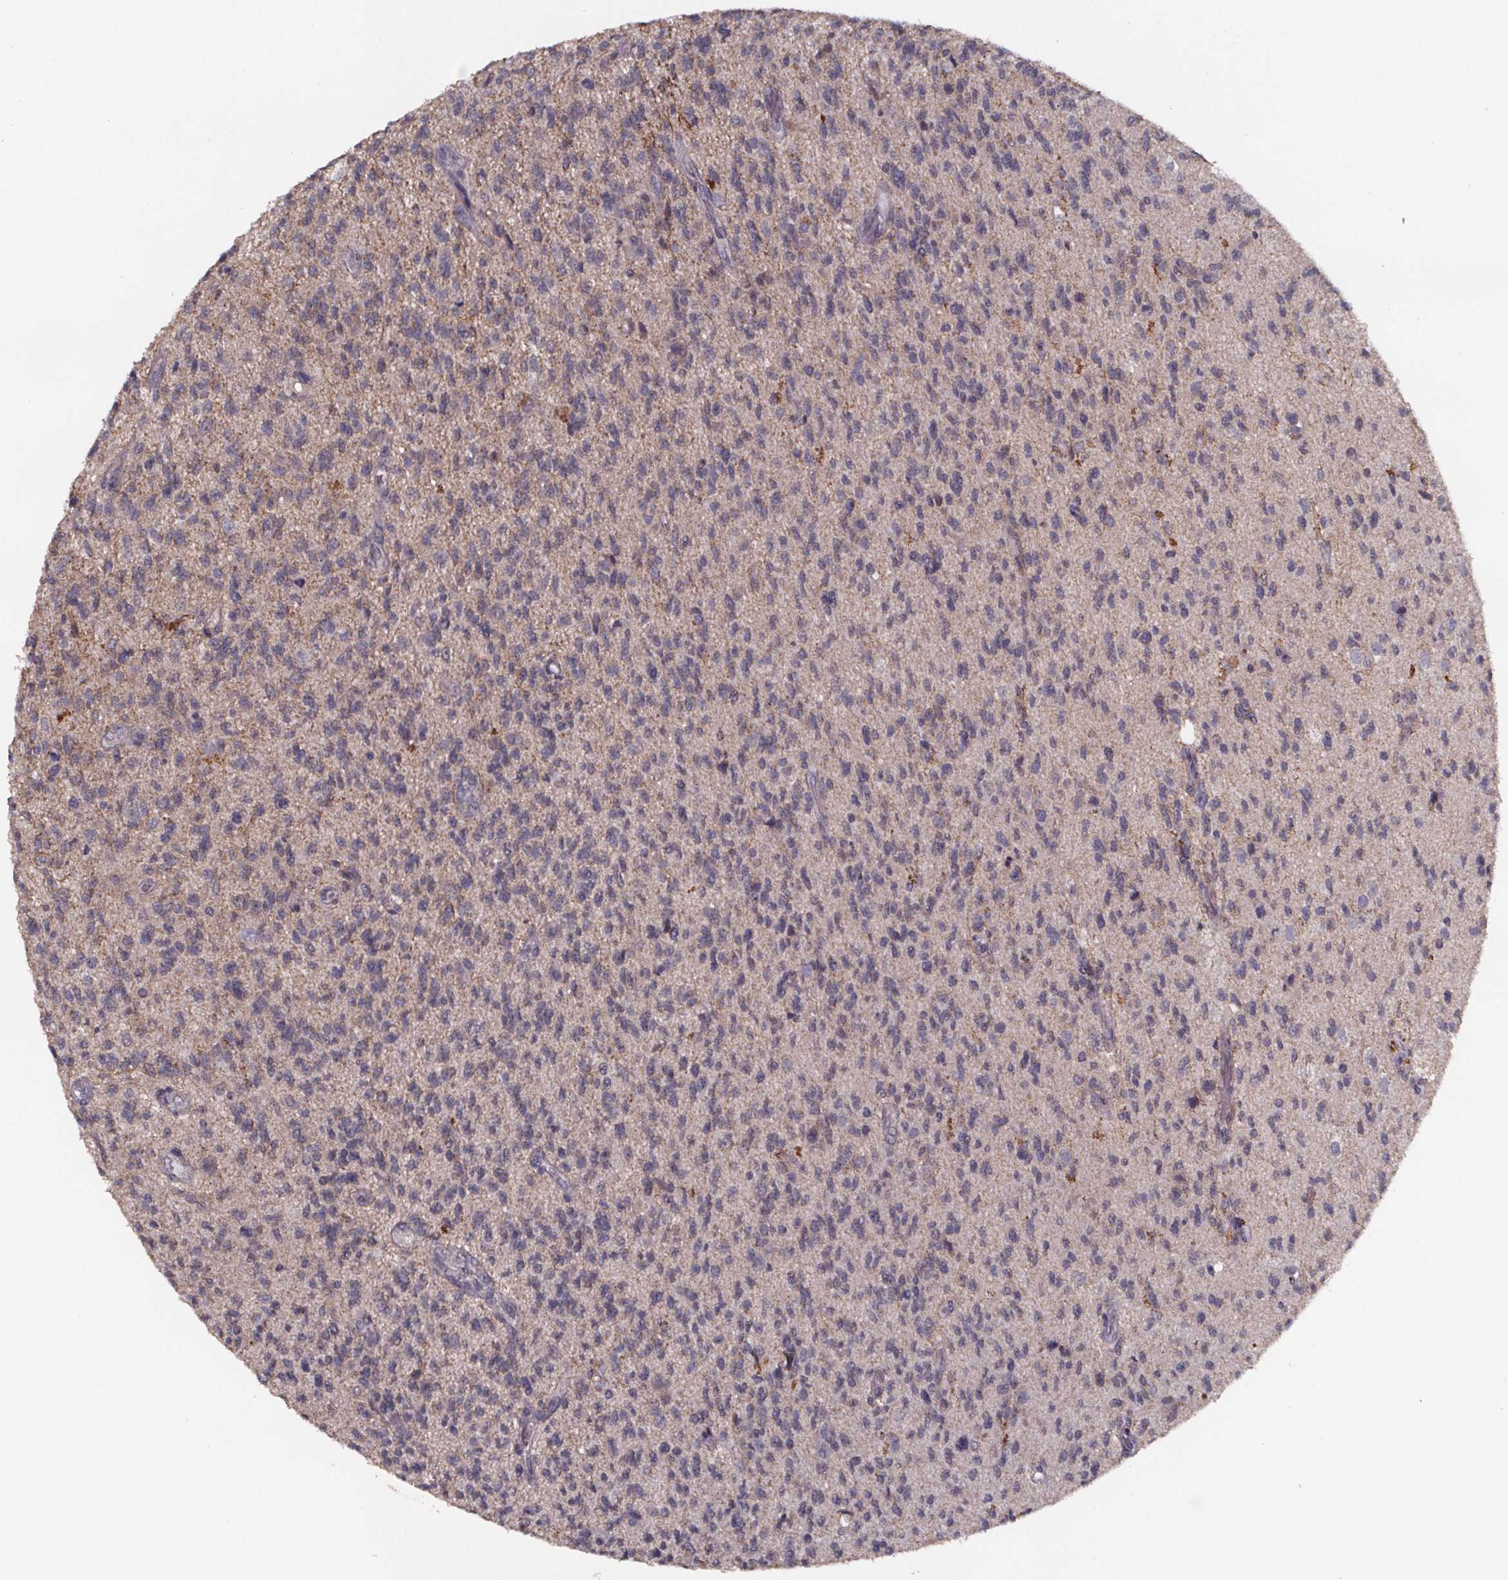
{"staining": {"intensity": "negative", "quantity": "none", "location": "none"}, "tissue": "glioma", "cell_type": "Tumor cells", "image_type": "cancer", "snomed": [{"axis": "morphology", "description": "Glioma, malignant, High grade"}, {"axis": "topography", "description": "Brain"}], "caption": "Immunohistochemistry (IHC) photomicrograph of neoplastic tissue: malignant high-grade glioma stained with DAB reveals no significant protein expression in tumor cells.", "gene": "PALLD", "patient": {"sex": "male", "age": 56}}